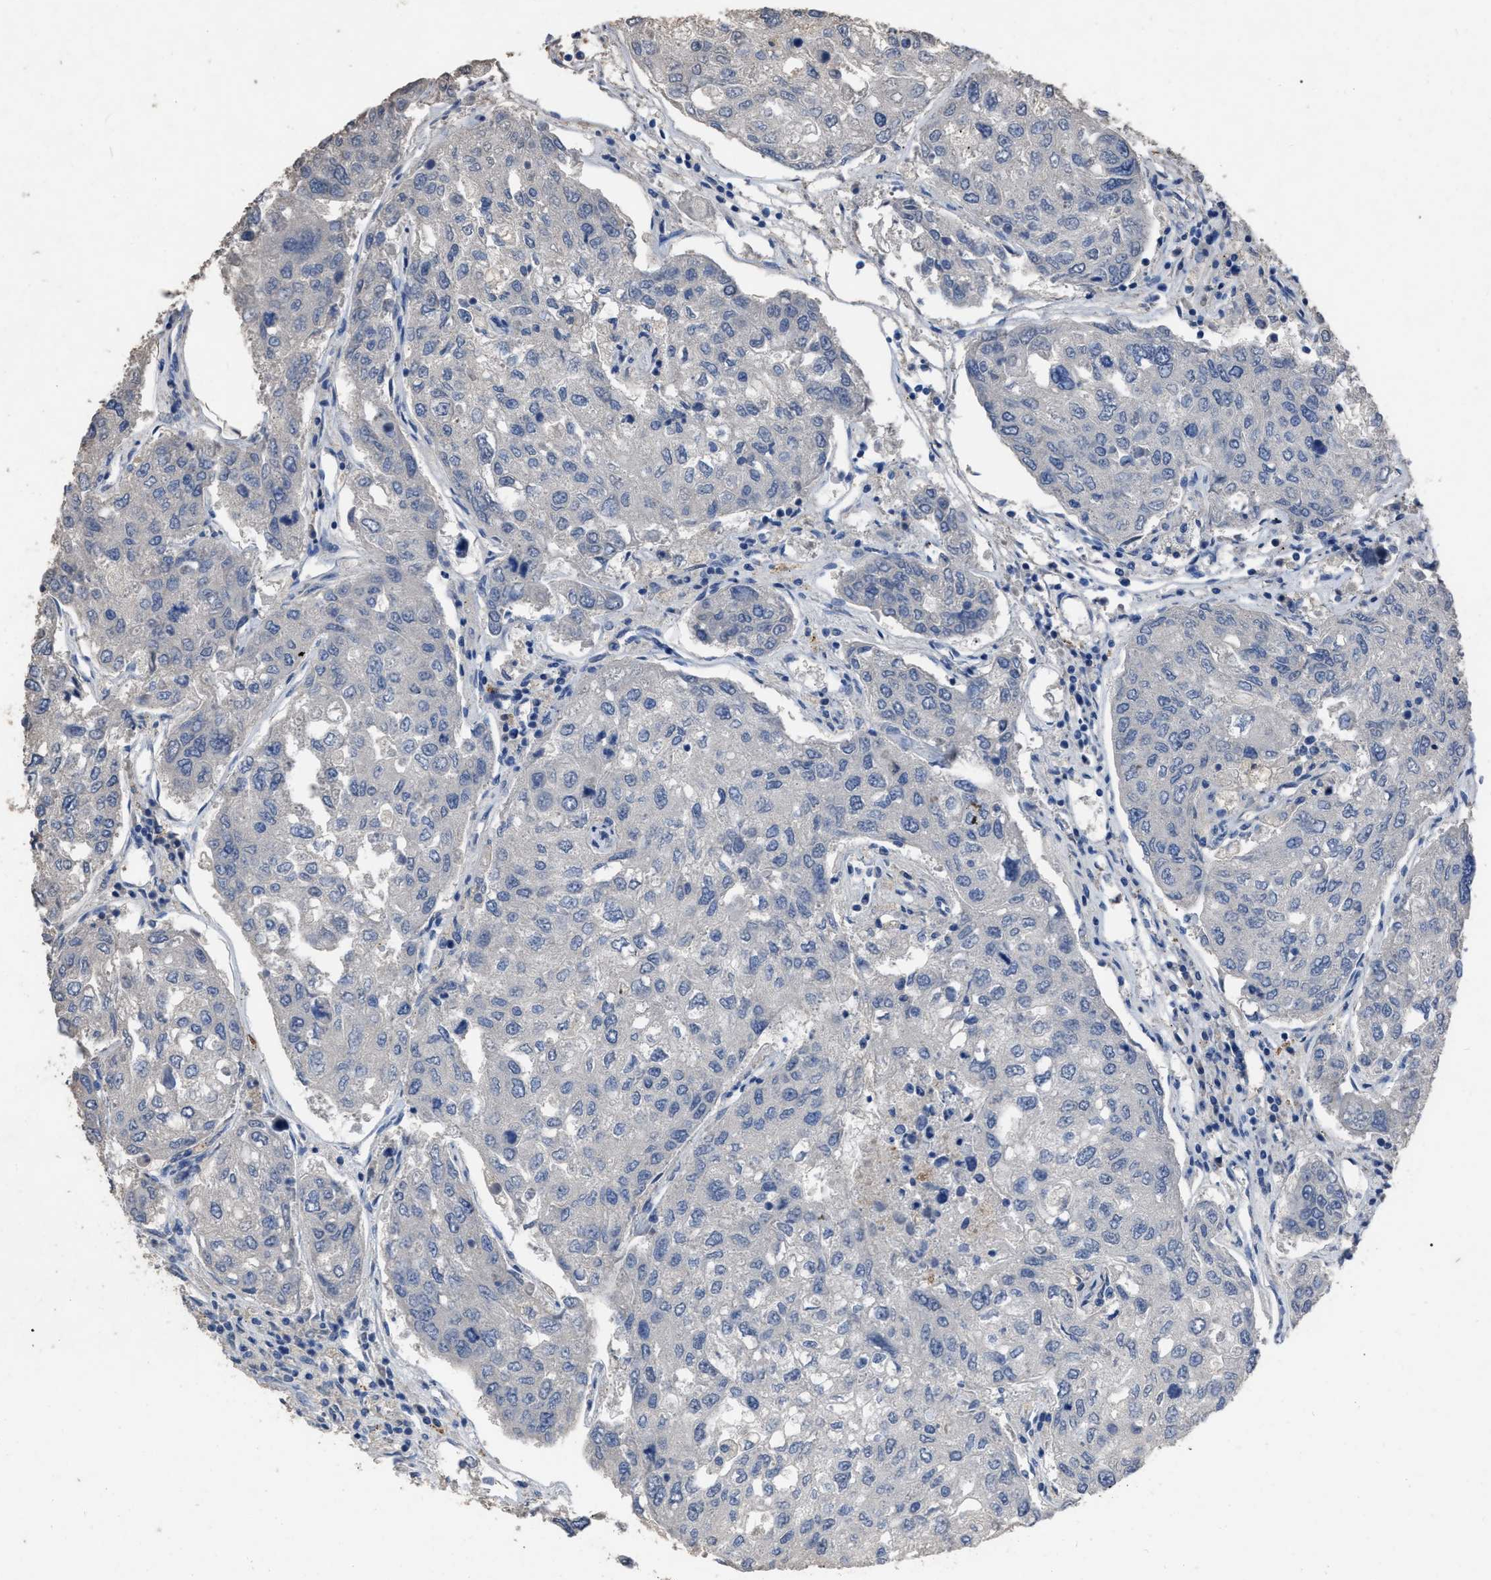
{"staining": {"intensity": "negative", "quantity": "none", "location": "none"}, "tissue": "urothelial cancer", "cell_type": "Tumor cells", "image_type": "cancer", "snomed": [{"axis": "morphology", "description": "Urothelial carcinoma, High grade"}, {"axis": "topography", "description": "Lymph node"}, {"axis": "topography", "description": "Urinary bladder"}], "caption": "Immunohistochemistry (IHC) of high-grade urothelial carcinoma shows no expression in tumor cells.", "gene": "HABP2", "patient": {"sex": "male", "age": 51}}